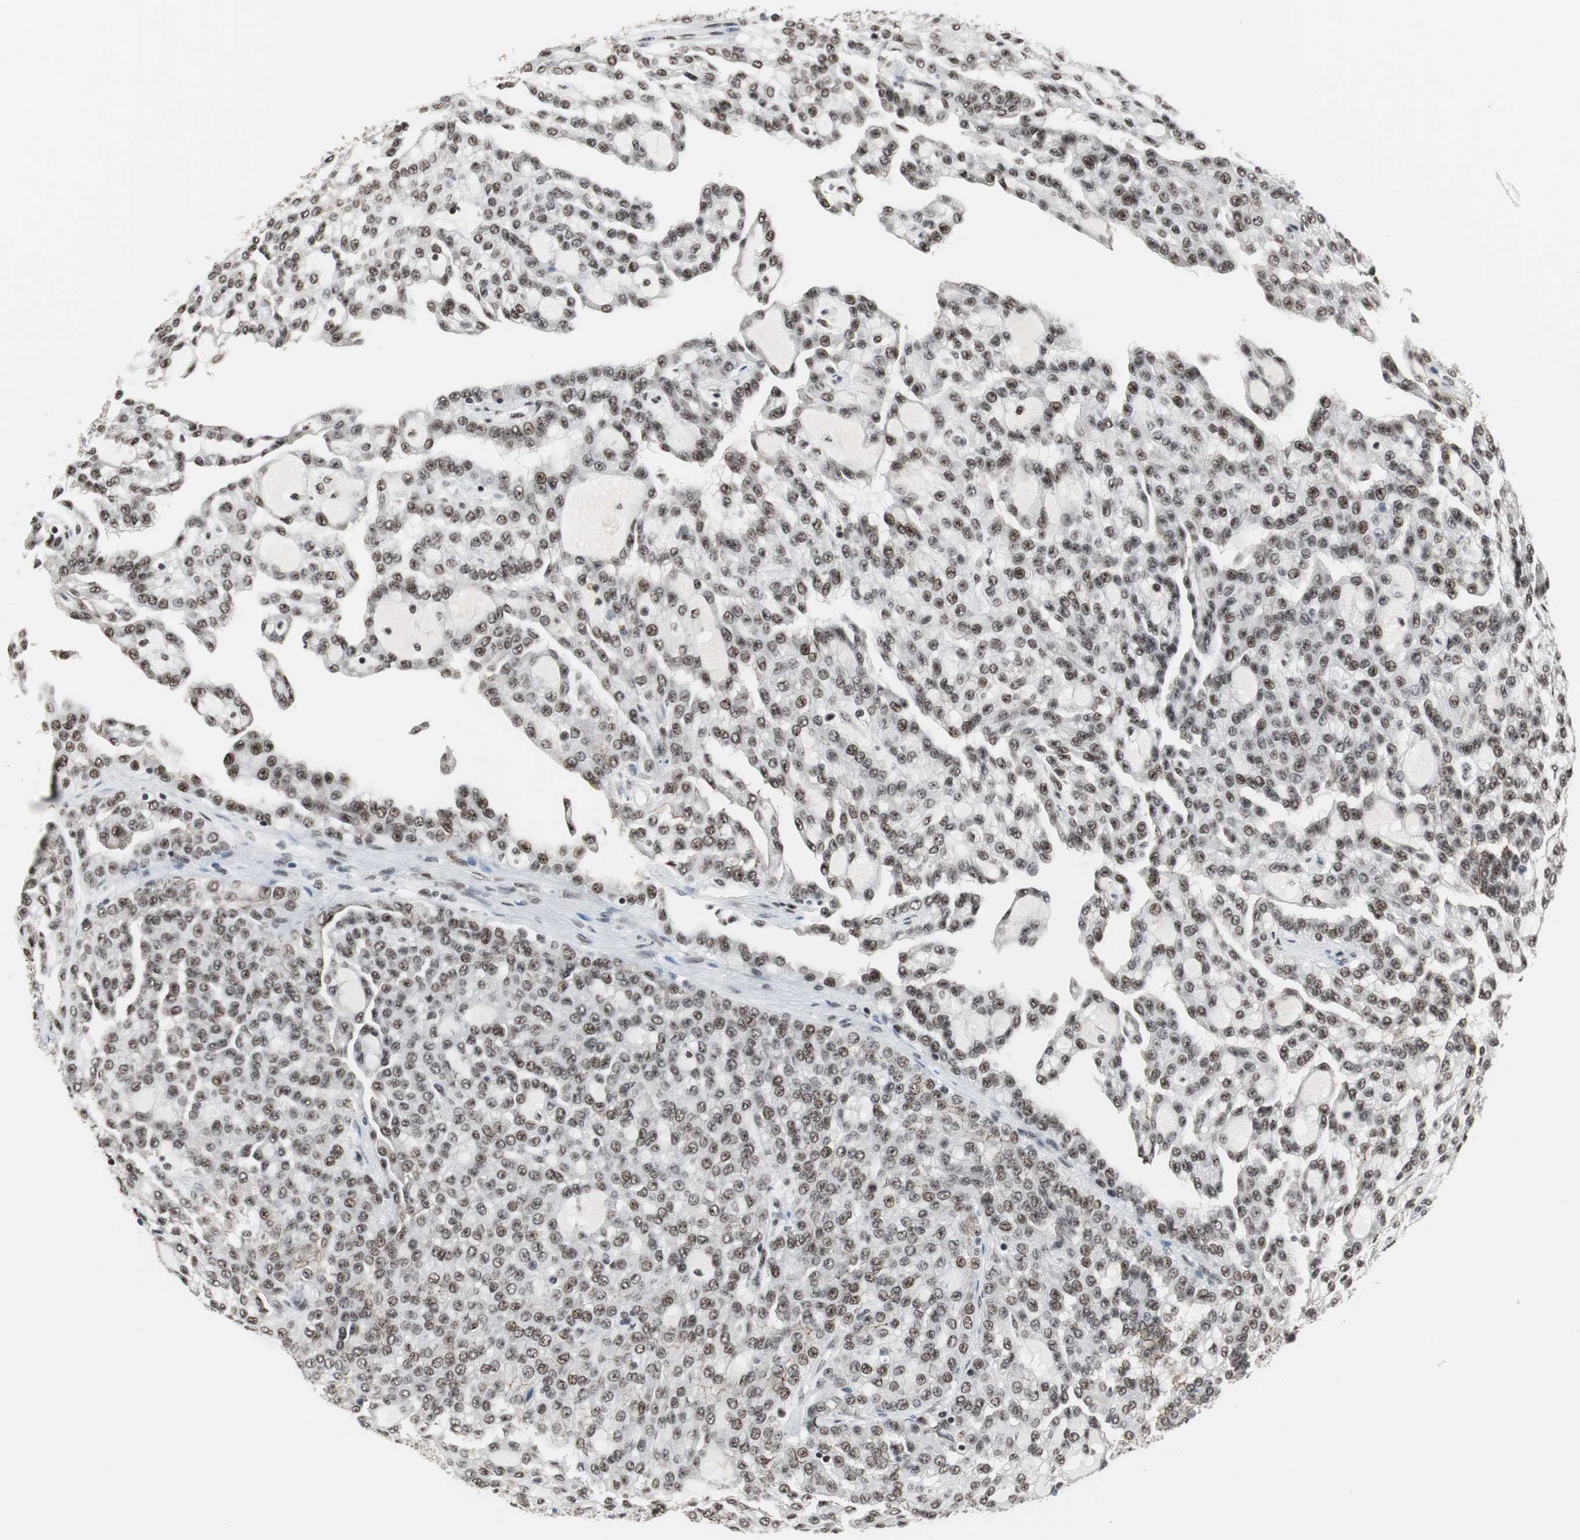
{"staining": {"intensity": "moderate", "quantity": ">75%", "location": "nuclear"}, "tissue": "renal cancer", "cell_type": "Tumor cells", "image_type": "cancer", "snomed": [{"axis": "morphology", "description": "Adenocarcinoma, NOS"}, {"axis": "topography", "description": "Kidney"}], "caption": "DAB immunohistochemical staining of human adenocarcinoma (renal) exhibits moderate nuclear protein expression in approximately >75% of tumor cells. (DAB (3,3'-diaminobenzidine) IHC, brown staining for protein, blue staining for nuclei).", "gene": "CDK9", "patient": {"sex": "male", "age": 63}}